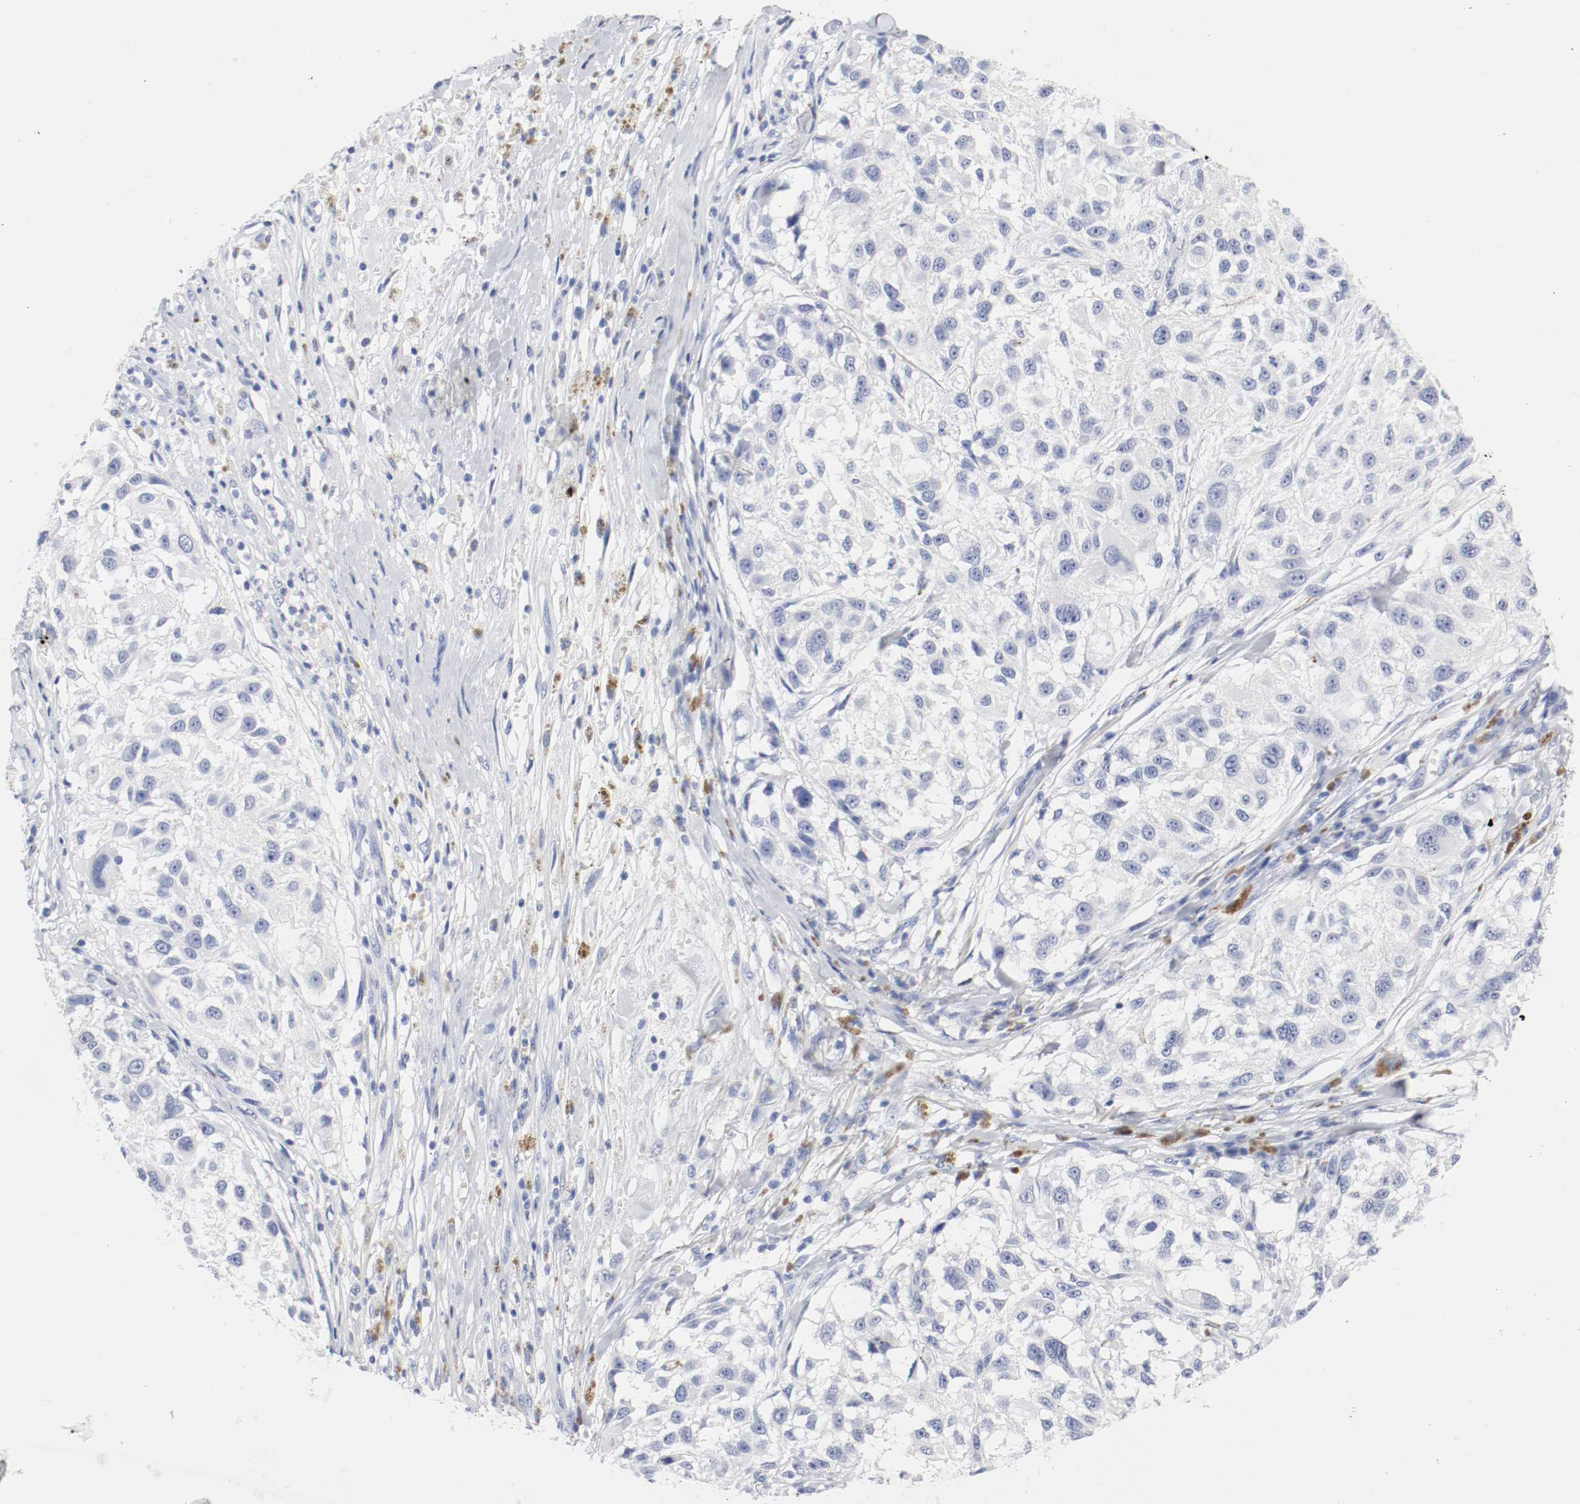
{"staining": {"intensity": "negative", "quantity": "none", "location": "none"}, "tissue": "melanoma", "cell_type": "Tumor cells", "image_type": "cancer", "snomed": [{"axis": "morphology", "description": "Necrosis, NOS"}, {"axis": "morphology", "description": "Malignant melanoma, NOS"}, {"axis": "topography", "description": "Skin"}], "caption": "Micrograph shows no protein expression in tumor cells of malignant melanoma tissue.", "gene": "GAD1", "patient": {"sex": "female", "age": 87}}